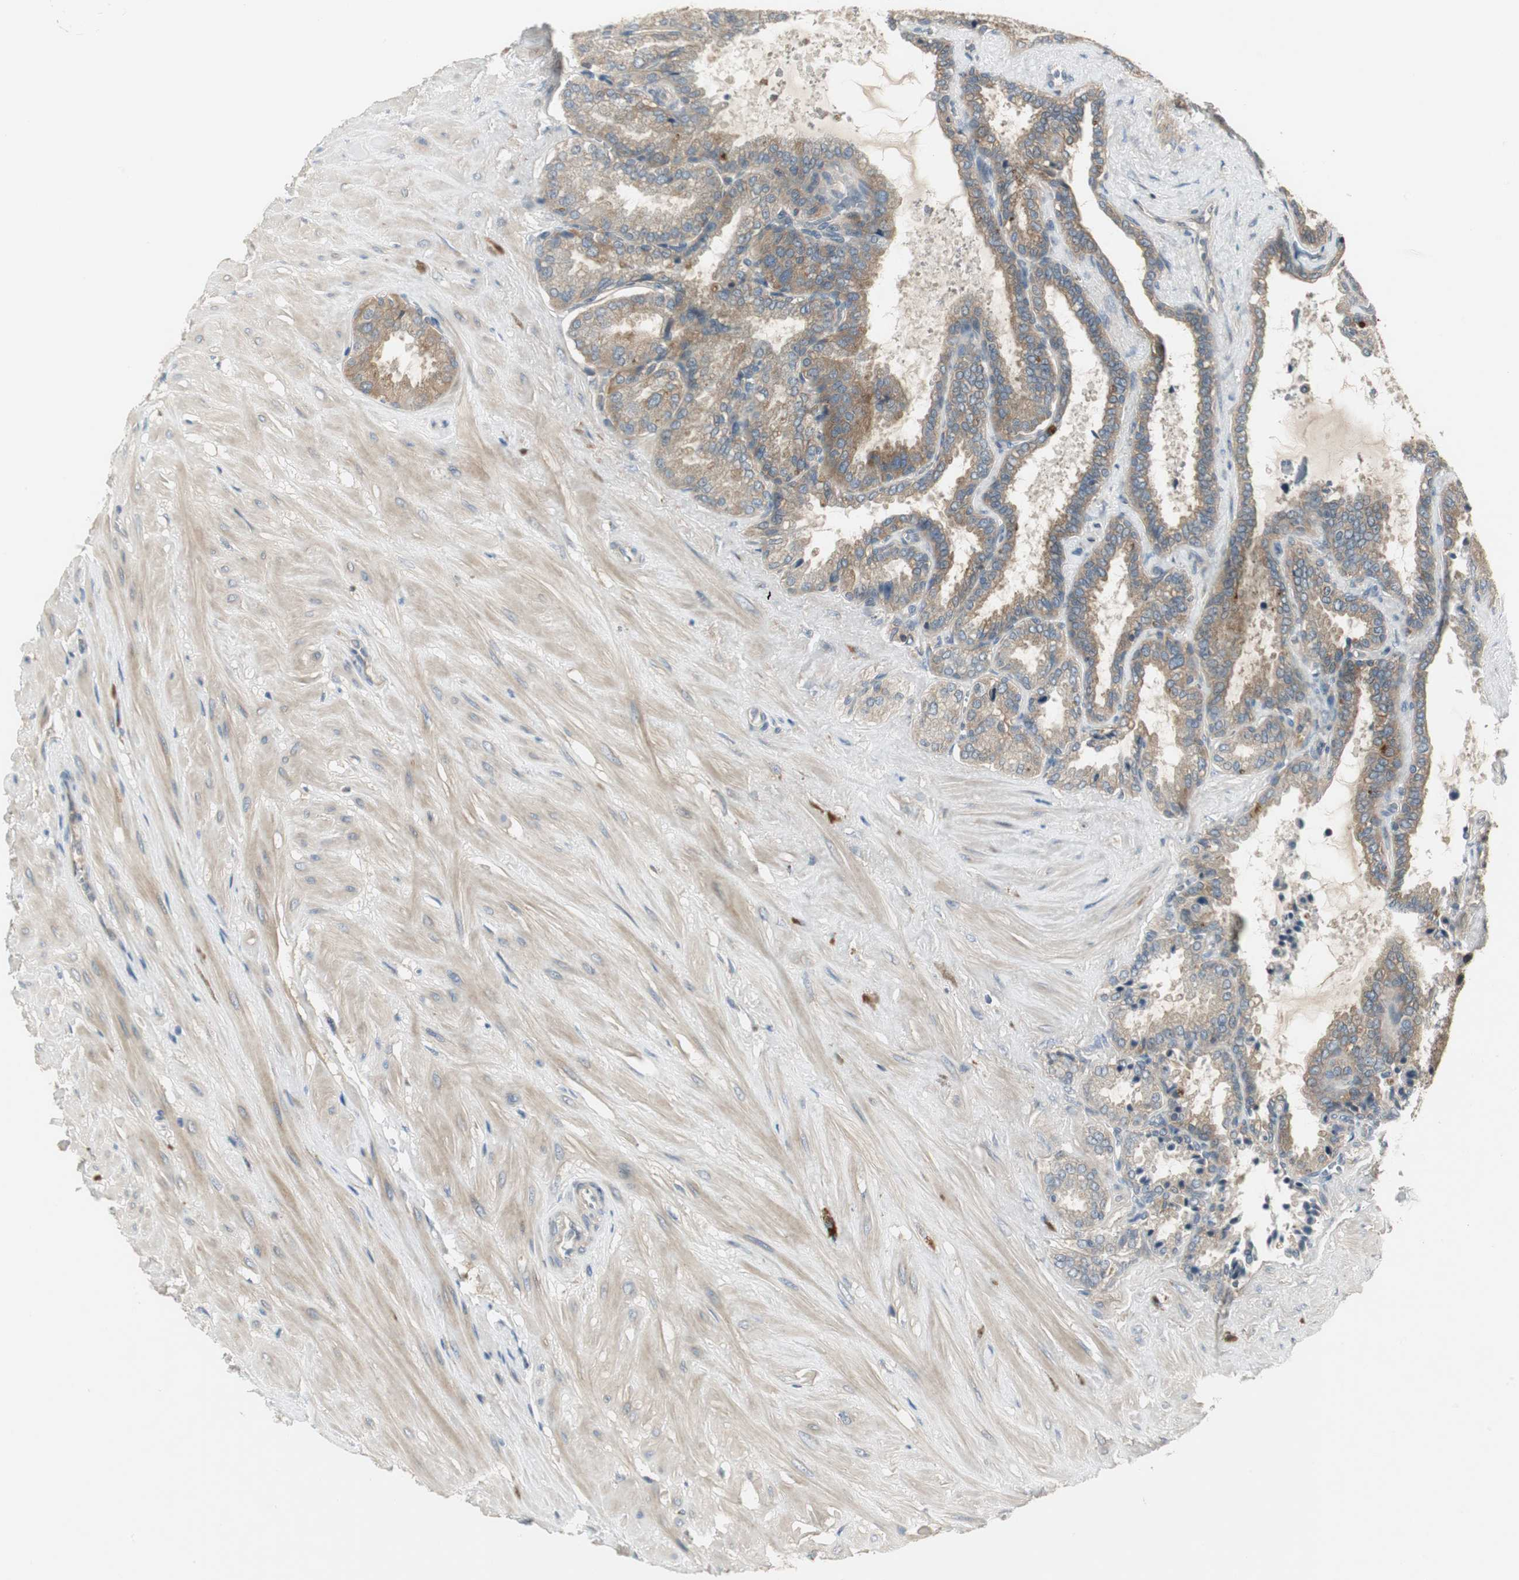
{"staining": {"intensity": "moderate", "quantity": ">75%", "location": "cytoplasmic/membranous"}, "tissue": "seminal vesicle", "cell_type": "Glandular cells", "image_type": "normal", "snomed": [{"axis": "morphology", "description": "Normal tissue, NOS"}, {"axis": "topography", "description": "Seminal veicle"}], "caption": "Immunohistochemistry of benign seminal vesicle reveals medium levels of moderate cytoplasmic/membranous staining in about >75% of glandular cells. Nuclei are stained in blue.", "gene": "PRKAA1", "patient": {"sex": "male", "age": 46}}